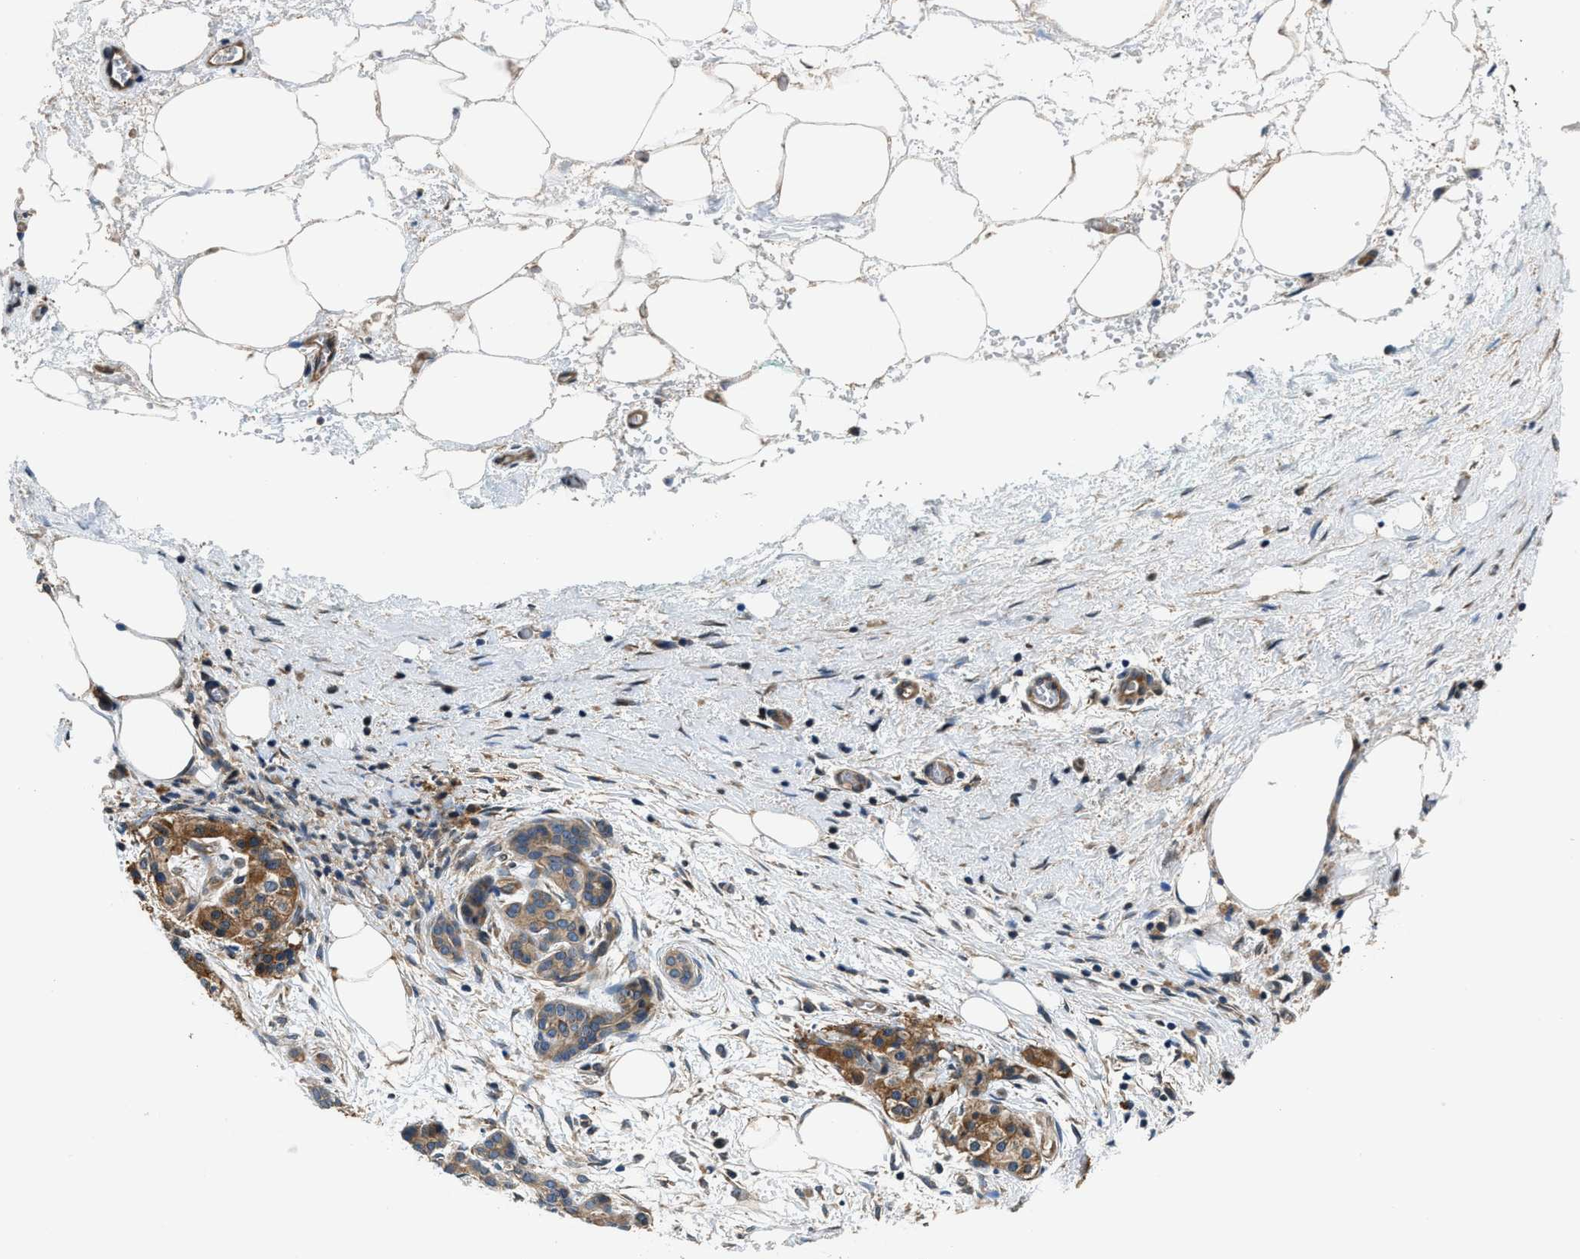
{"staining": {"intensity": "moderate", "quantity": ">75%", "location": "cytoplasmic/membranous"}, "tissue": "pancreatic cancer", "cell_type": "Tumor cells", "image_type": "cancer", "snomed": [{"axis": "morphology", "description": "Adenocarcinoma, NOS"}, {"axis": "topography", "description": "Pancreas"}], "caption": "A micrograph showing moderate cytoplasmic/membranous positivity in about >75% of tumor cells in adenocarcinoma (pancreatic), as visualized by brown immunohistochemical staining.", "gene": "IL3RA", "patient": {"sex": "female", "age": 70}}